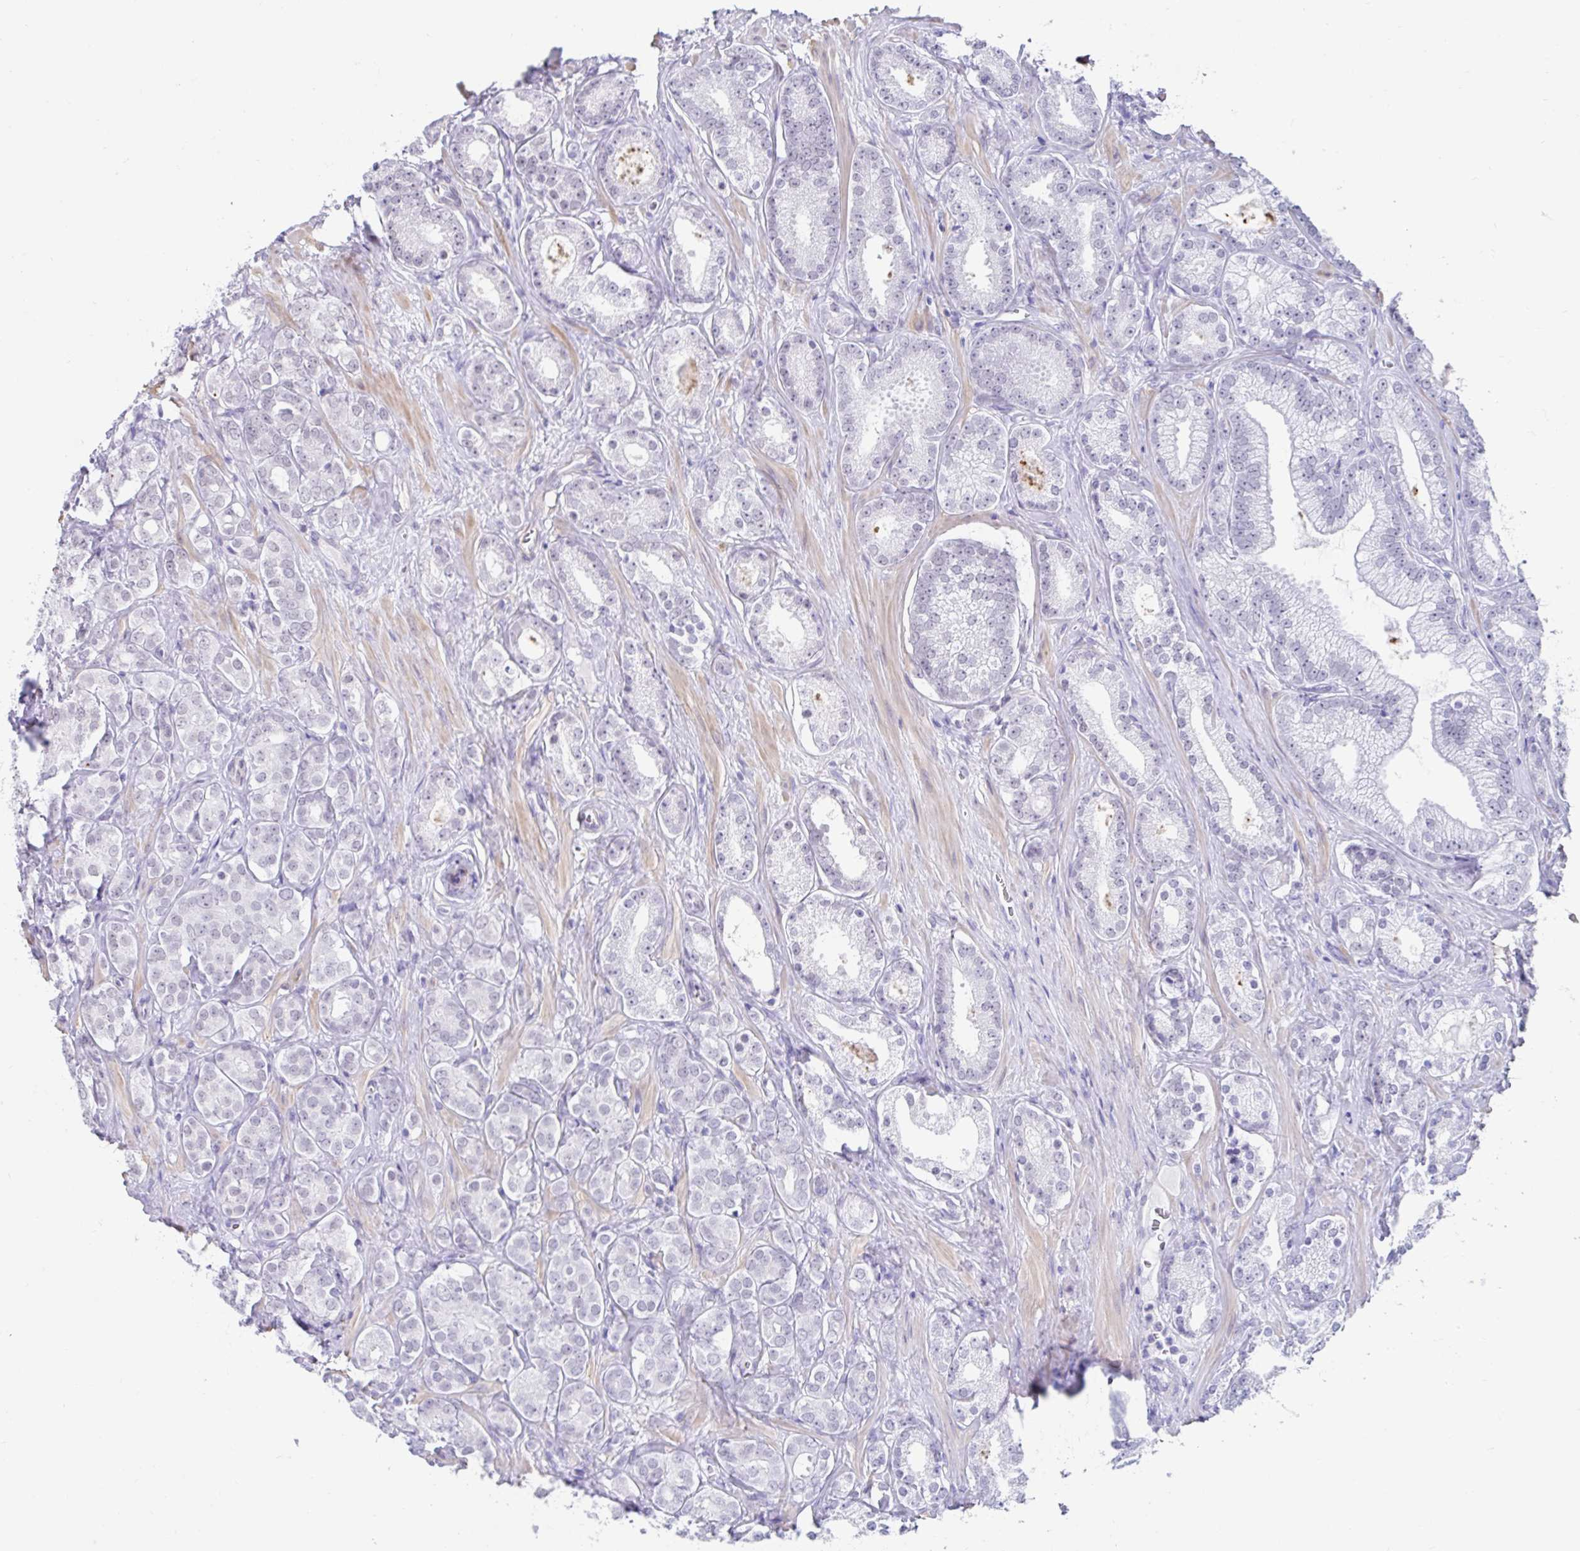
{"staining": {"intensity": "negative", "quantity": "none", "location": "none"}, "tissue": "prostate cancer", "cell_type": "Tumor cells", "image_type": "cancer", "snomed": [{"axis": "morphology", "description": "Adenocarcinoma, High grade"}, {"axis": "topography", "description": "Prostate"}], "caption": "Immunohistochemical staining of prostate cancer exhibits no significant expression in tumor cells. Nuclei are stained in blue.", "gene": "DCAF17", "patient": {"sex": "male", "age": 66}}